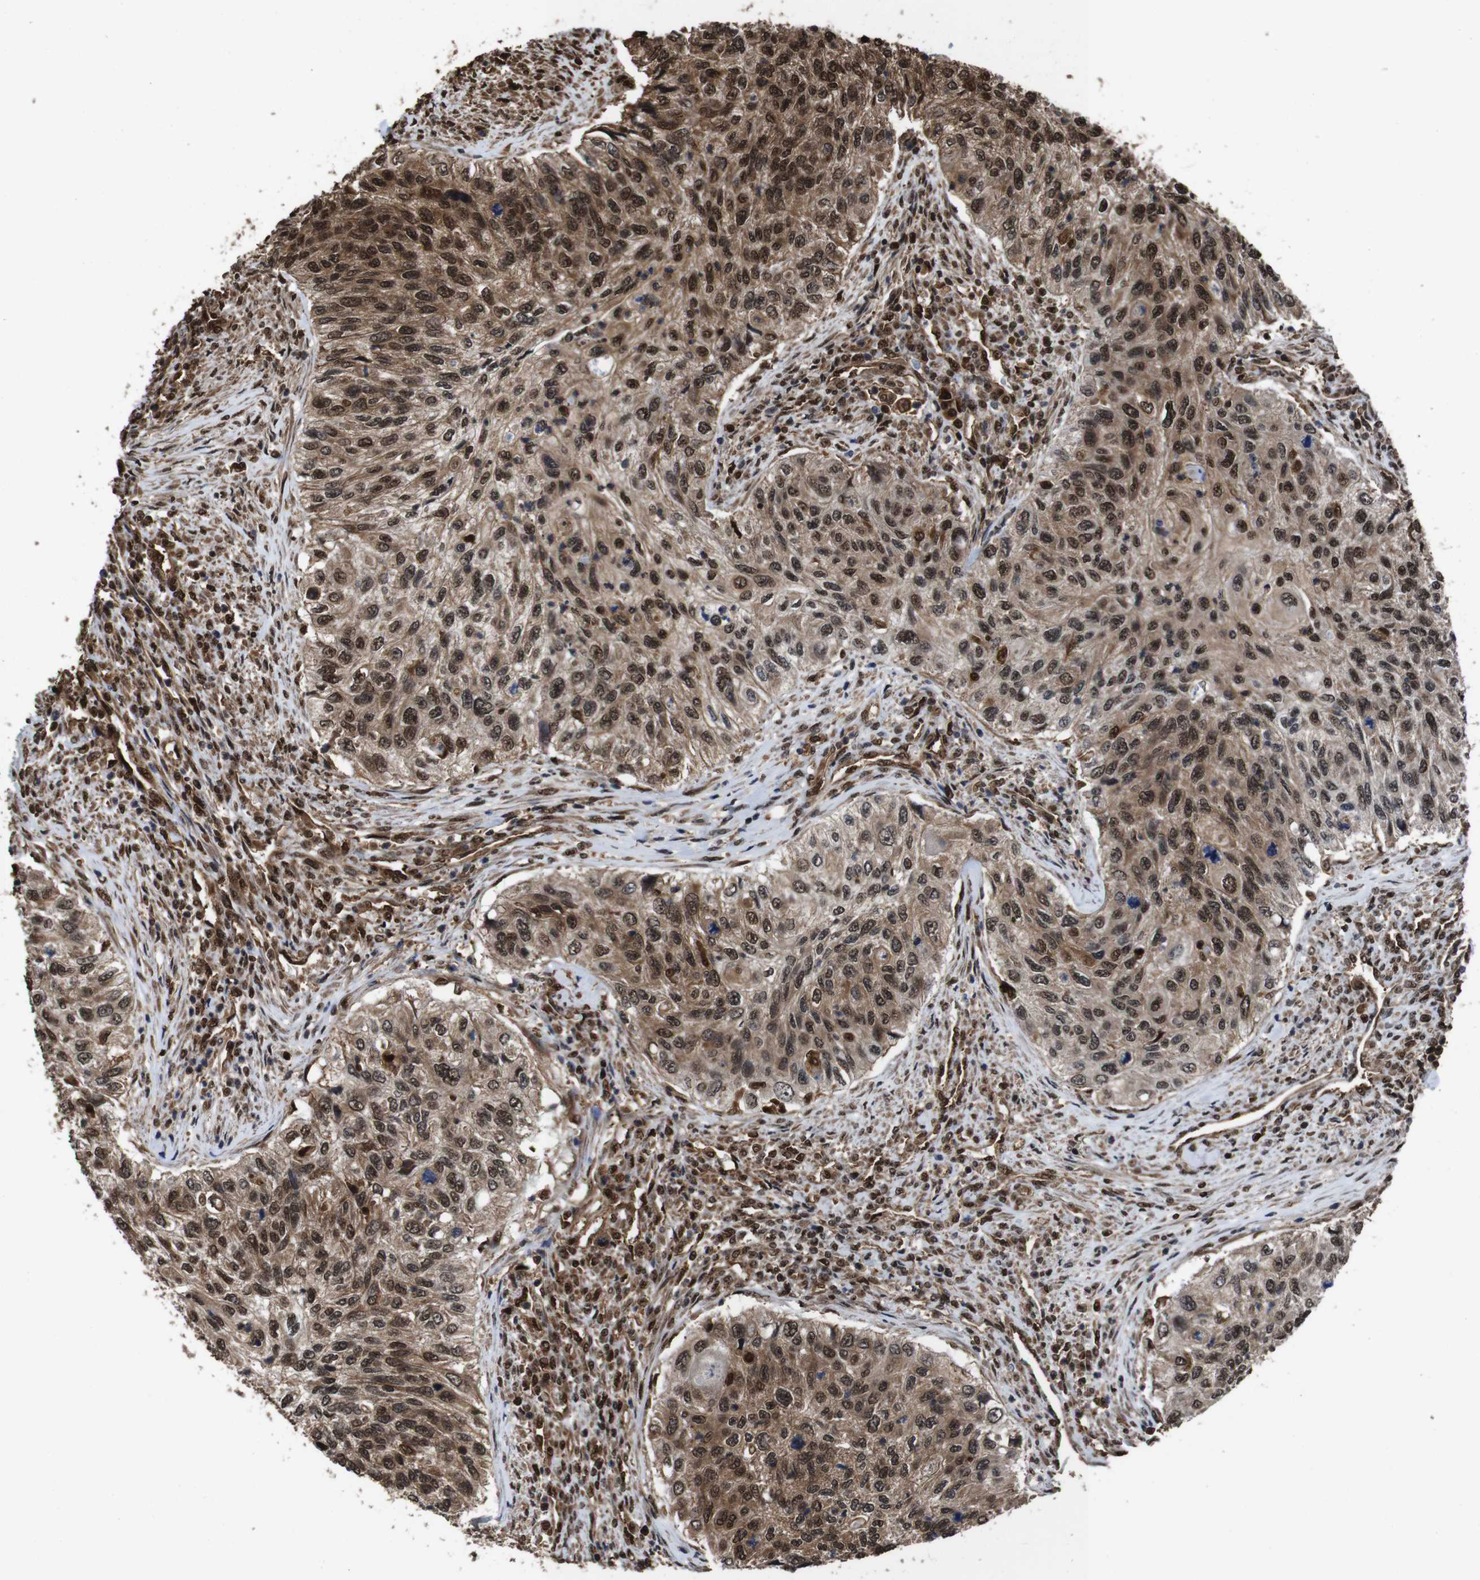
{"staining": {"intensity": "moderate", "quantity": ">75%", "location": "cytoplasmic/membranous,nuclear"}, "tissue": "urothelial cancer", "cell_type": "Tumor cells", "image_type": "cancer", "snomed": [{"axis": "morphology", "description": "Urothelial carcinoma, High grade"}, {"axis": "topography", "description": "Urinary bladder"}], "caption": "Urothelial cancer stained with a brown dye reveals moderate cytoplasmic/membranous and nuclear positive staining in about >75% of tumor cells.", "gene": "VCP", "patient": {"sex": "female", "age": 60}}